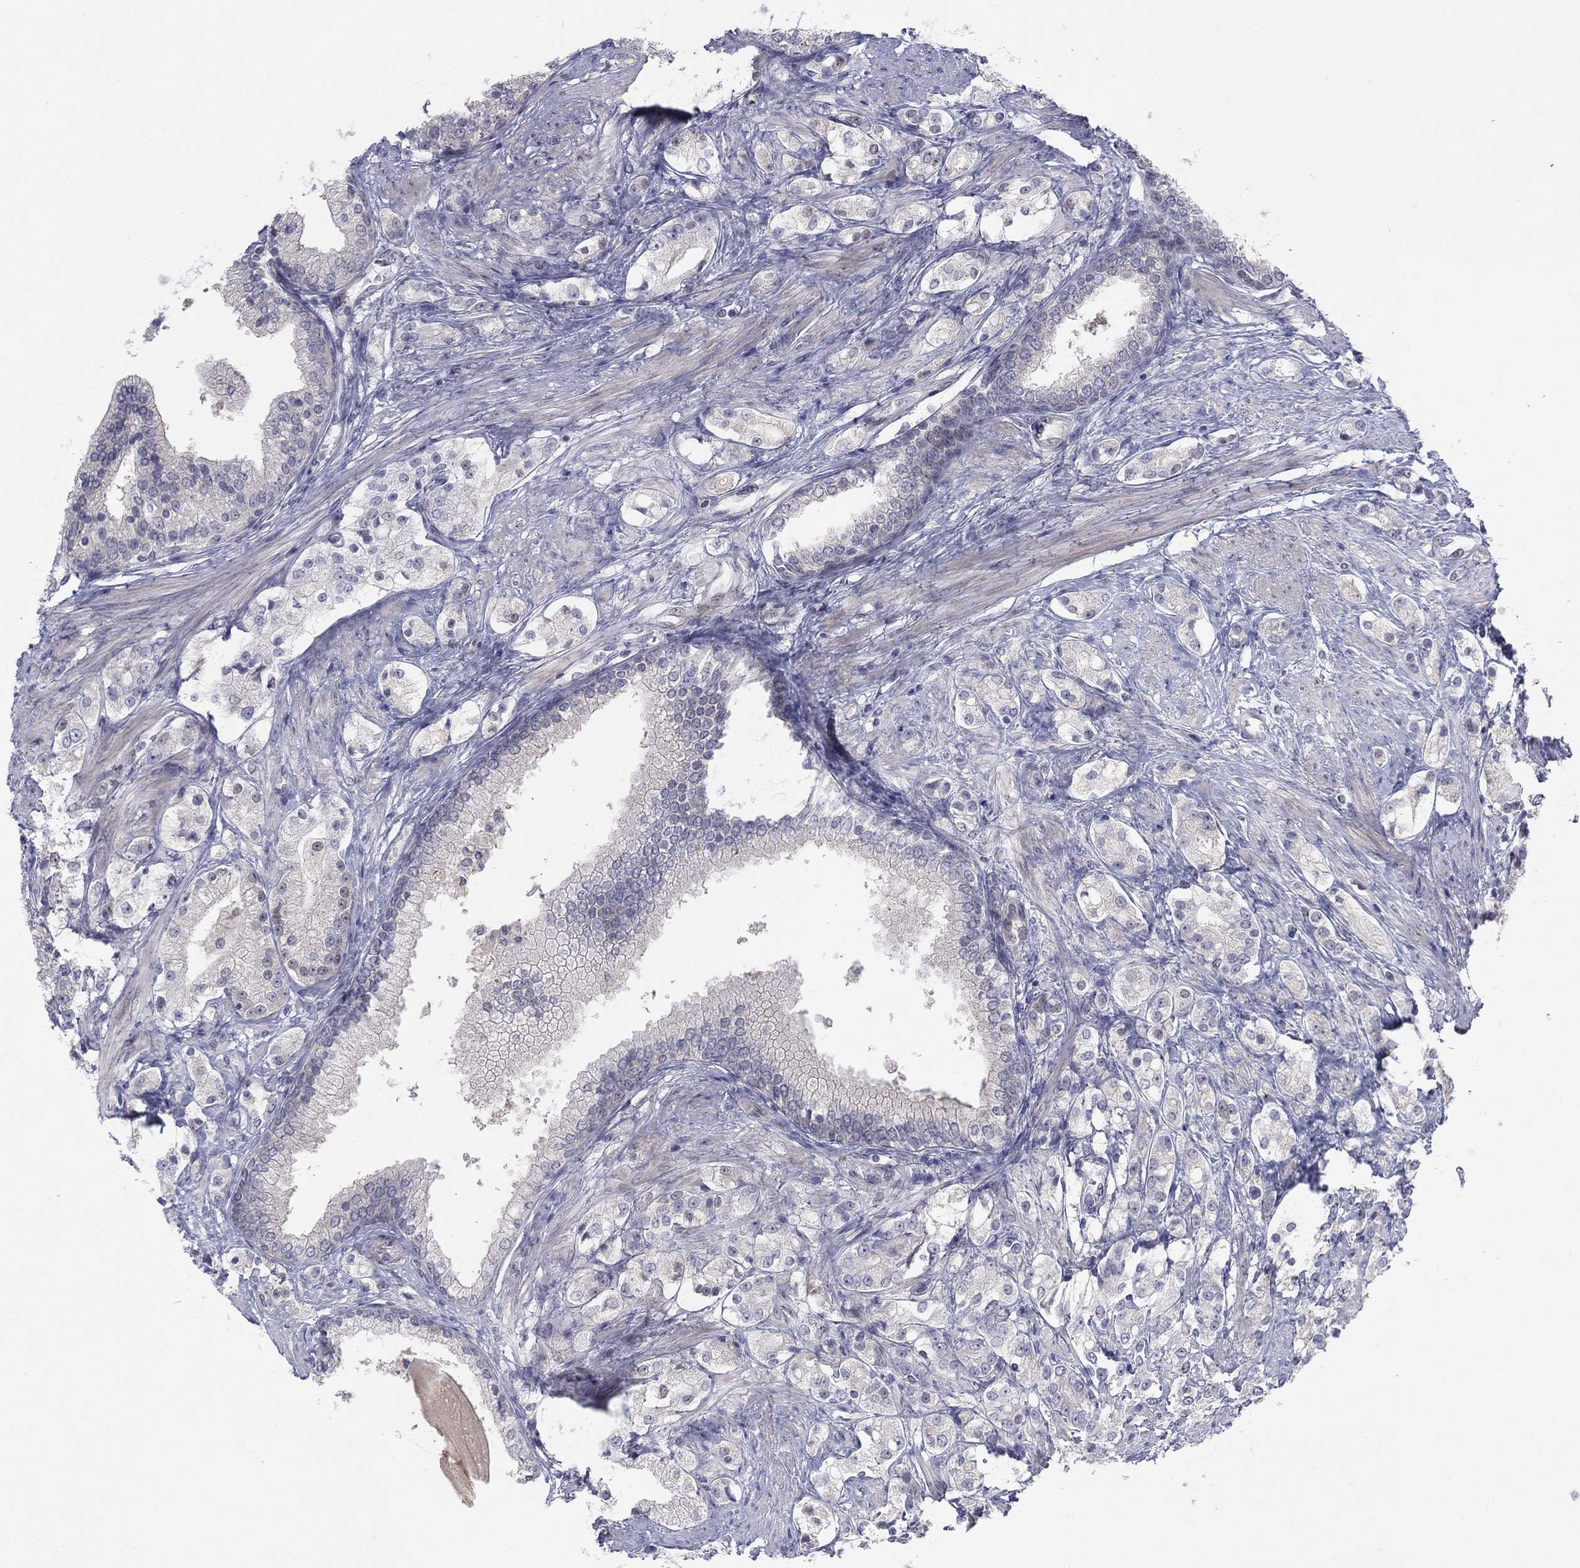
{"staining": {"intensity": "negative", "quantity": "none", "location": "none"}, "tissue": "prostate cancer", "cell_type": "Tumor cells", "image_type": "cancer", "snomed": [{"axis": "morphology", "description": "Adenocarcinoma, NOS"}, {"axis": "topography", "description": "Prostate and seminal vesicle, NOS"}, {"axis": "topography", "description": "Prostate"}], "caption": "Prostate cancer was stained to show a protein in brown. There is no significant expression in tumor cells.", "gene": "AMN1", "patient": {"sex": "male", "age": 67}}